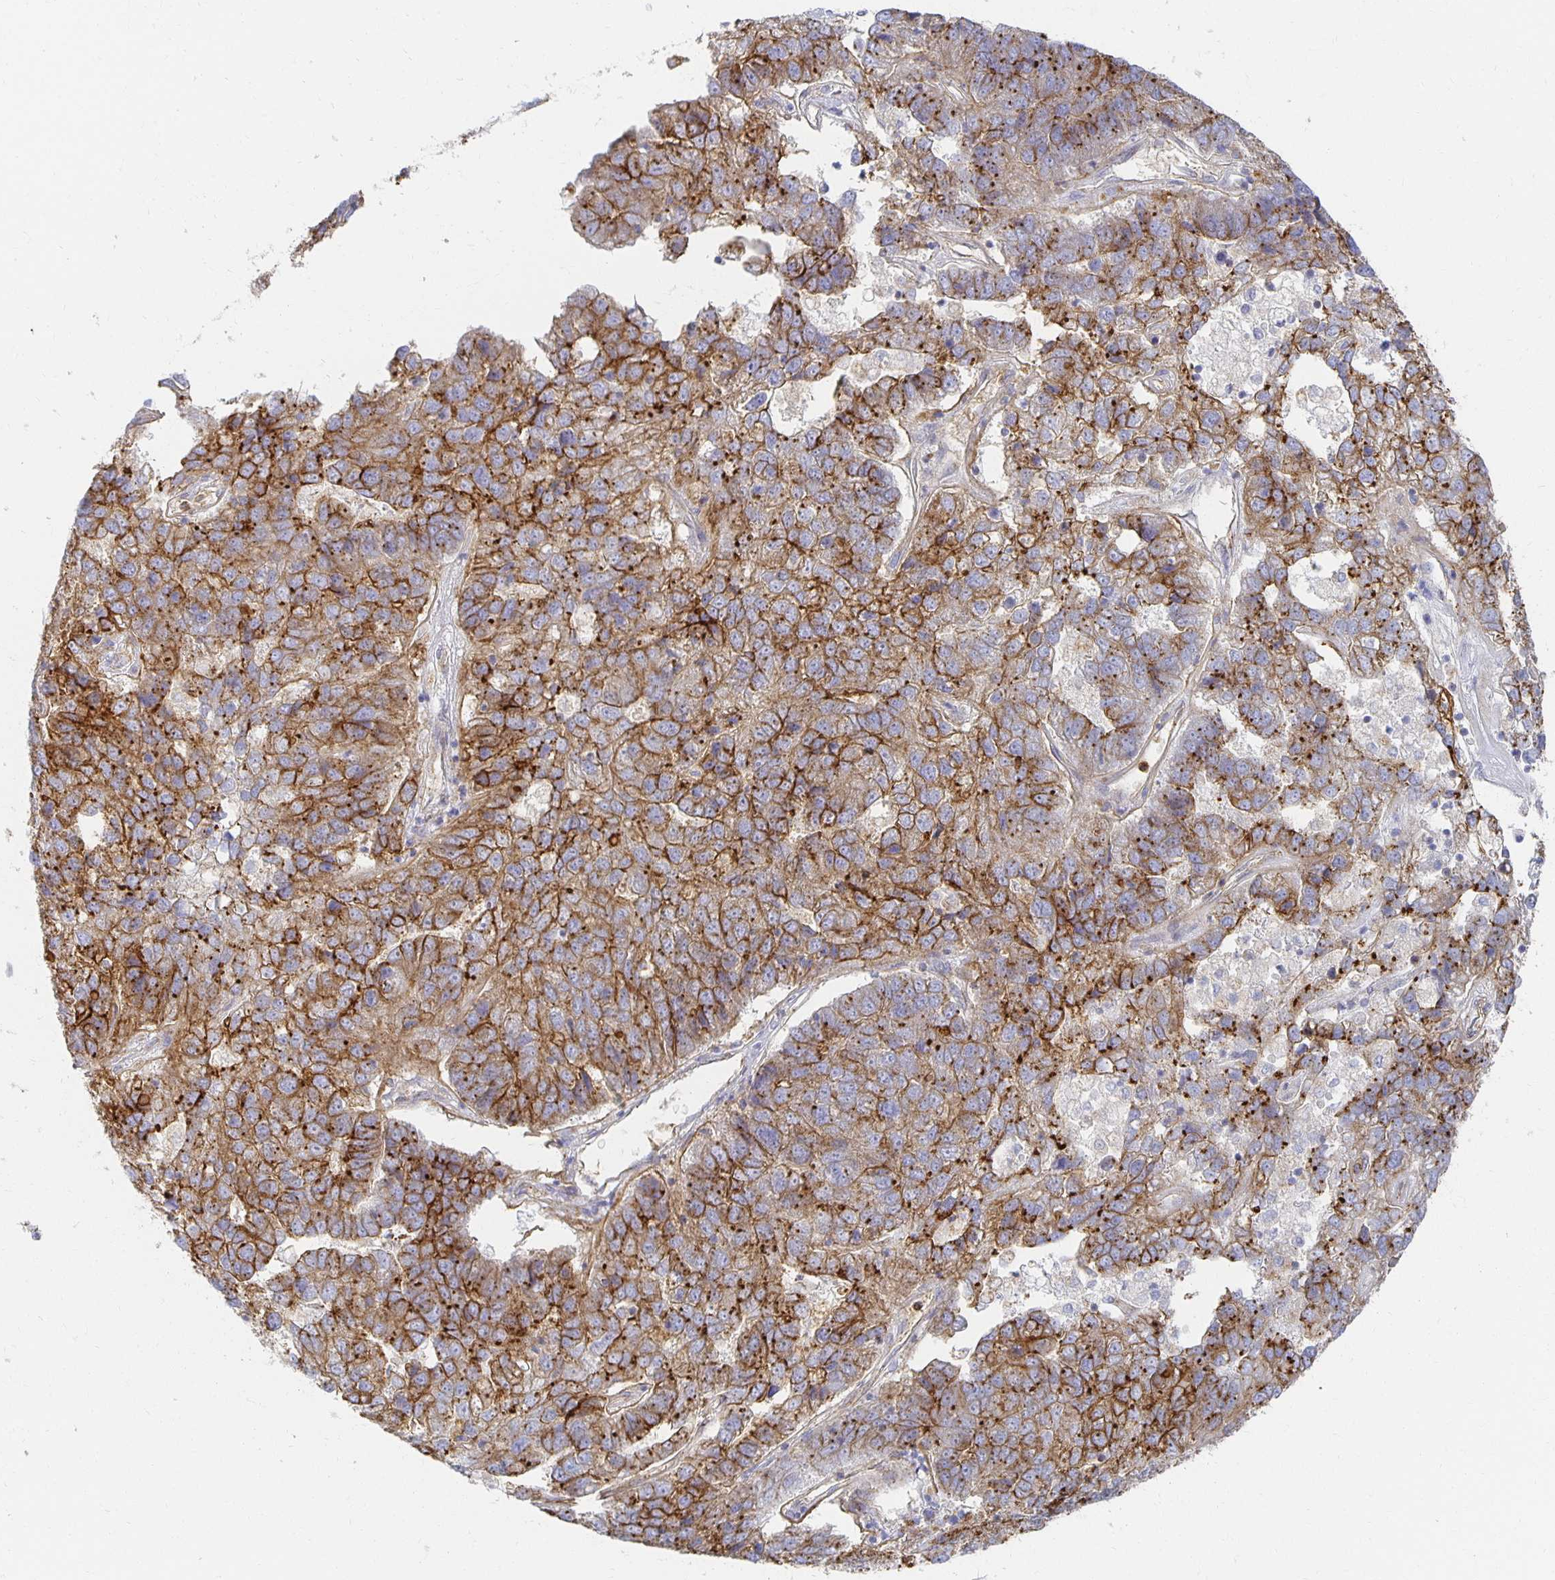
{"staining": {"intensity": "strong", "quantity": ">75%", "location": "cytoplasmic/membranous"}, "tissue": "pancreatic cancer", "cell_type": "Tumor cells", "image_type": "cancer", "snomed": [{"axis": "morphology", "description": "Adenocarcinoma, NOS"}, {"axis": "topography", "description": "Pancreas"}], "caption": "Immunohistochemistry (DAB (3,3'-diaminobenzidine)) staining of adenocarcinoma (pancreatic) displays strong cytoplasmic/membranous protein expression in about >75% of tumor cells.", "gene": "TAAR1", "patient": {"sex": "female", "age": 61}}